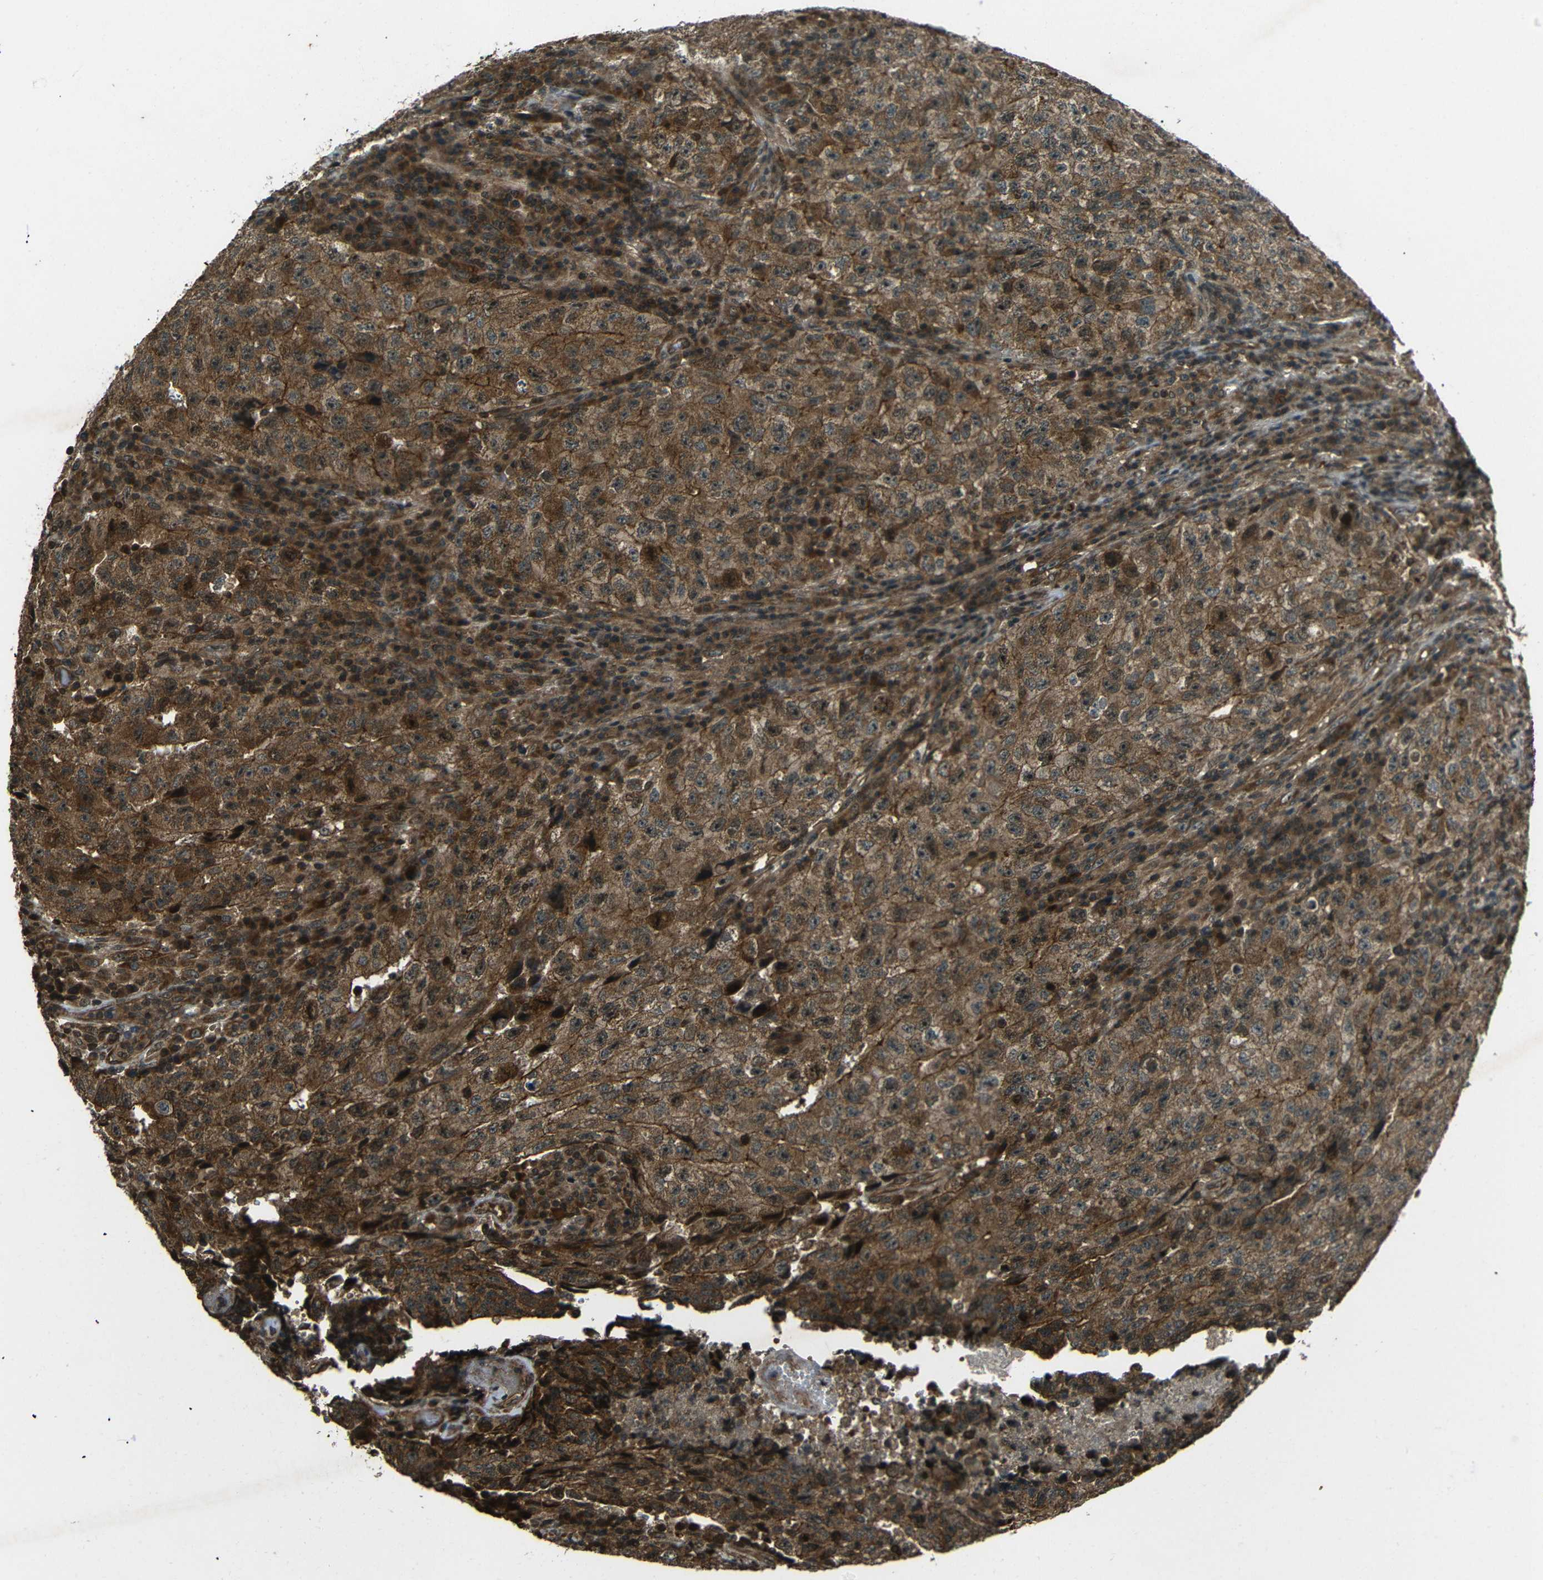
{"staining": {"intensity": "strong", "quantity": ">75%", "location": "cytoplasmic/membranous"}, "tissue": "testis cancer", "cell_type": "Tumor cells", "image_type": "cancer", "snomed": [{"axis": "morphology", "description": "Necrosis, NOS"}, {"axis": "morphology", "description": "Carcinoma, Embryonal, NOS"}, {"axis": "topography", "description": "Testis"}], "caption": "Immunohistochemistry (IHC) photomicrograph of human testis cancer stained for a protein (brown), which shows high levels of strong cytoplasmic/membranous positivity in approximately >75% of tumor cells.", "gene": "PLK2", "patient": {"sex": "male", "age": 19}}